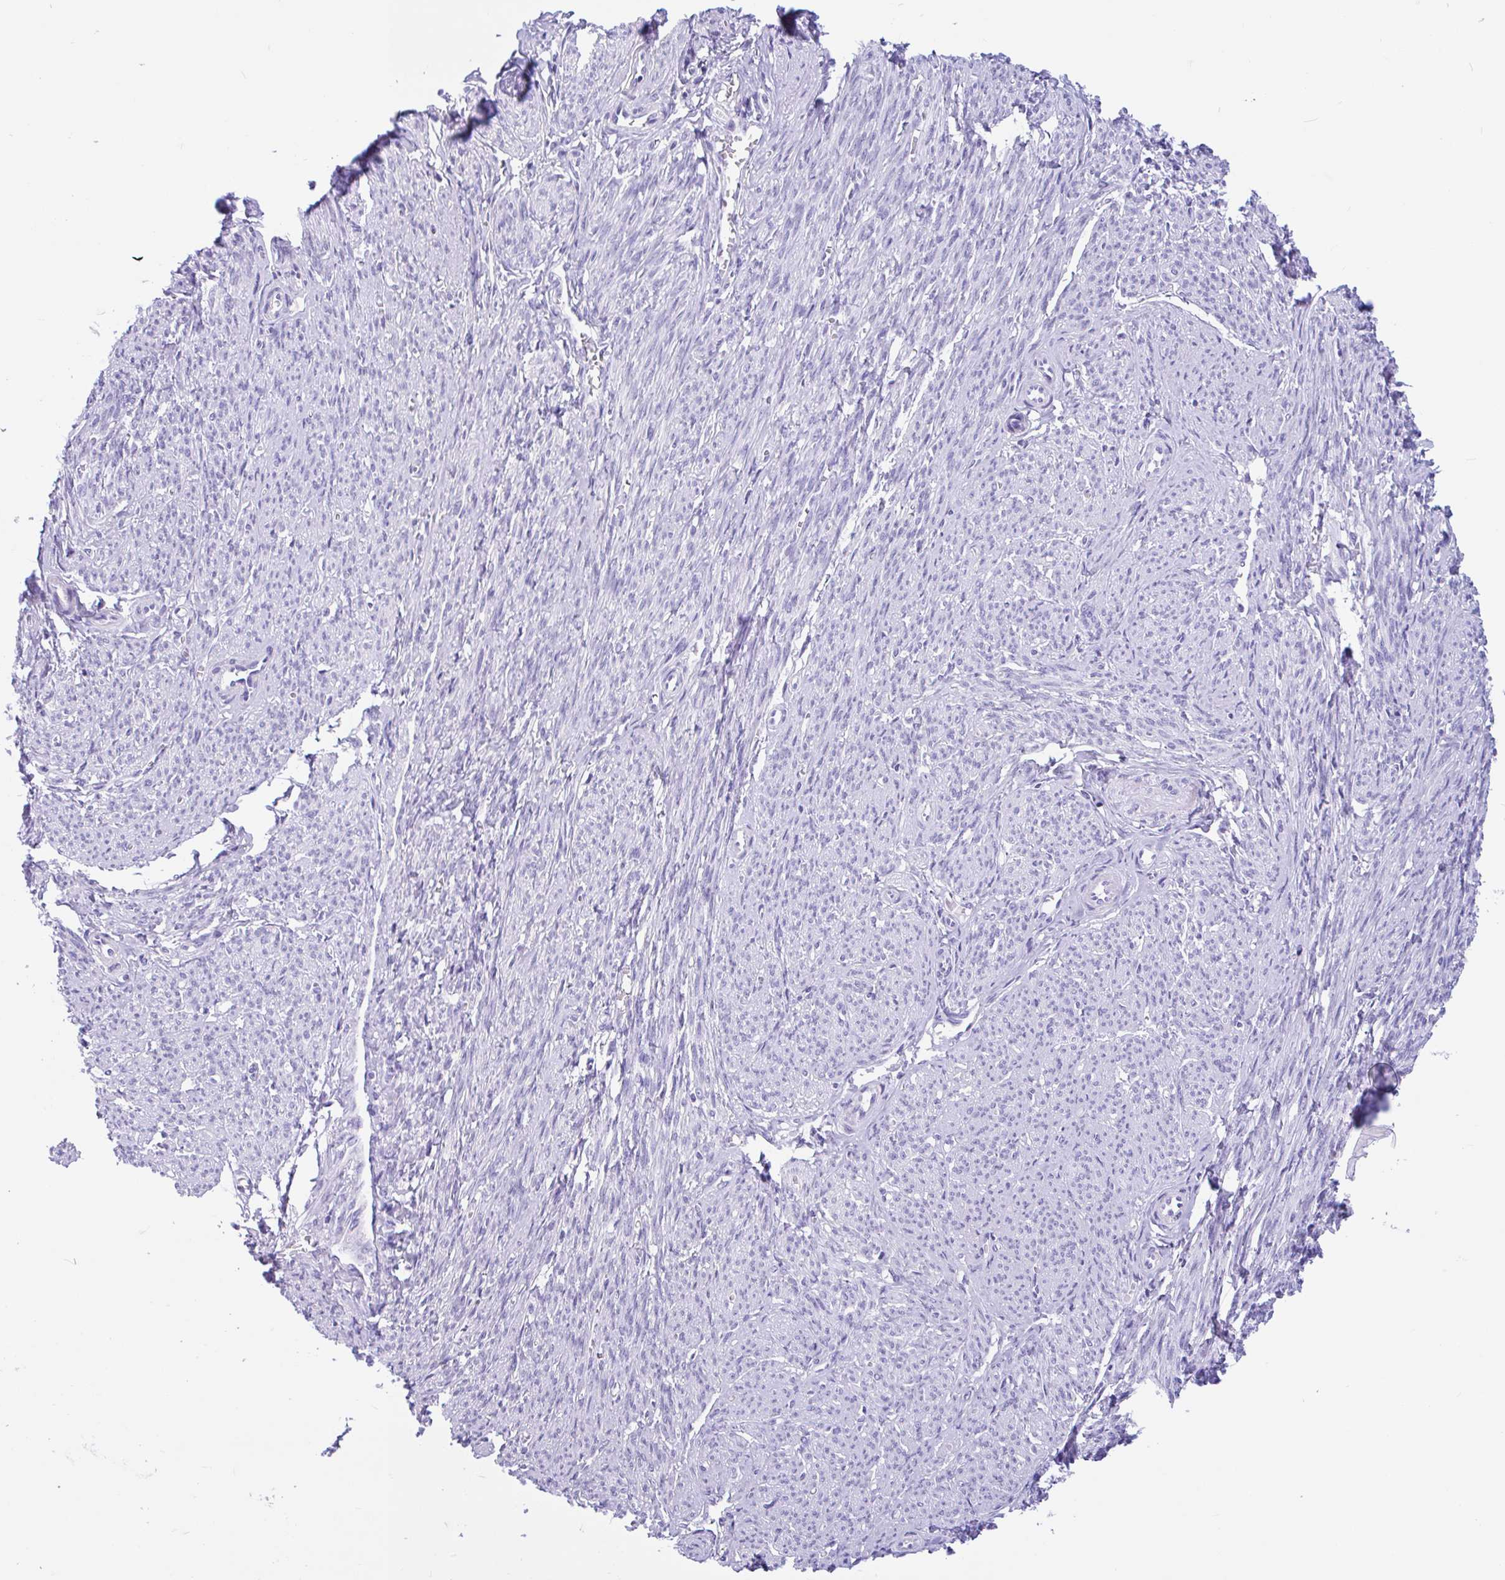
{"staining": {"intensity": "negative", "quantity": "none", "location": "none"}, "tissue": "smooth muscle", "cell_type": "Smooth muscle cells", "image_type": "normal", "snomed": [{"axis": "morphology", "description": "Normal tissue, NOS"}, {"axis": "topography", "description": "Smooth muscle"}], "caption": "Unremarkable smooth muscle was stained to show a protein in brown. There is no significant staining in smooth muscle cells.", "gene": "ZNF319", "patient": {"sex": "female", "age": 65}}